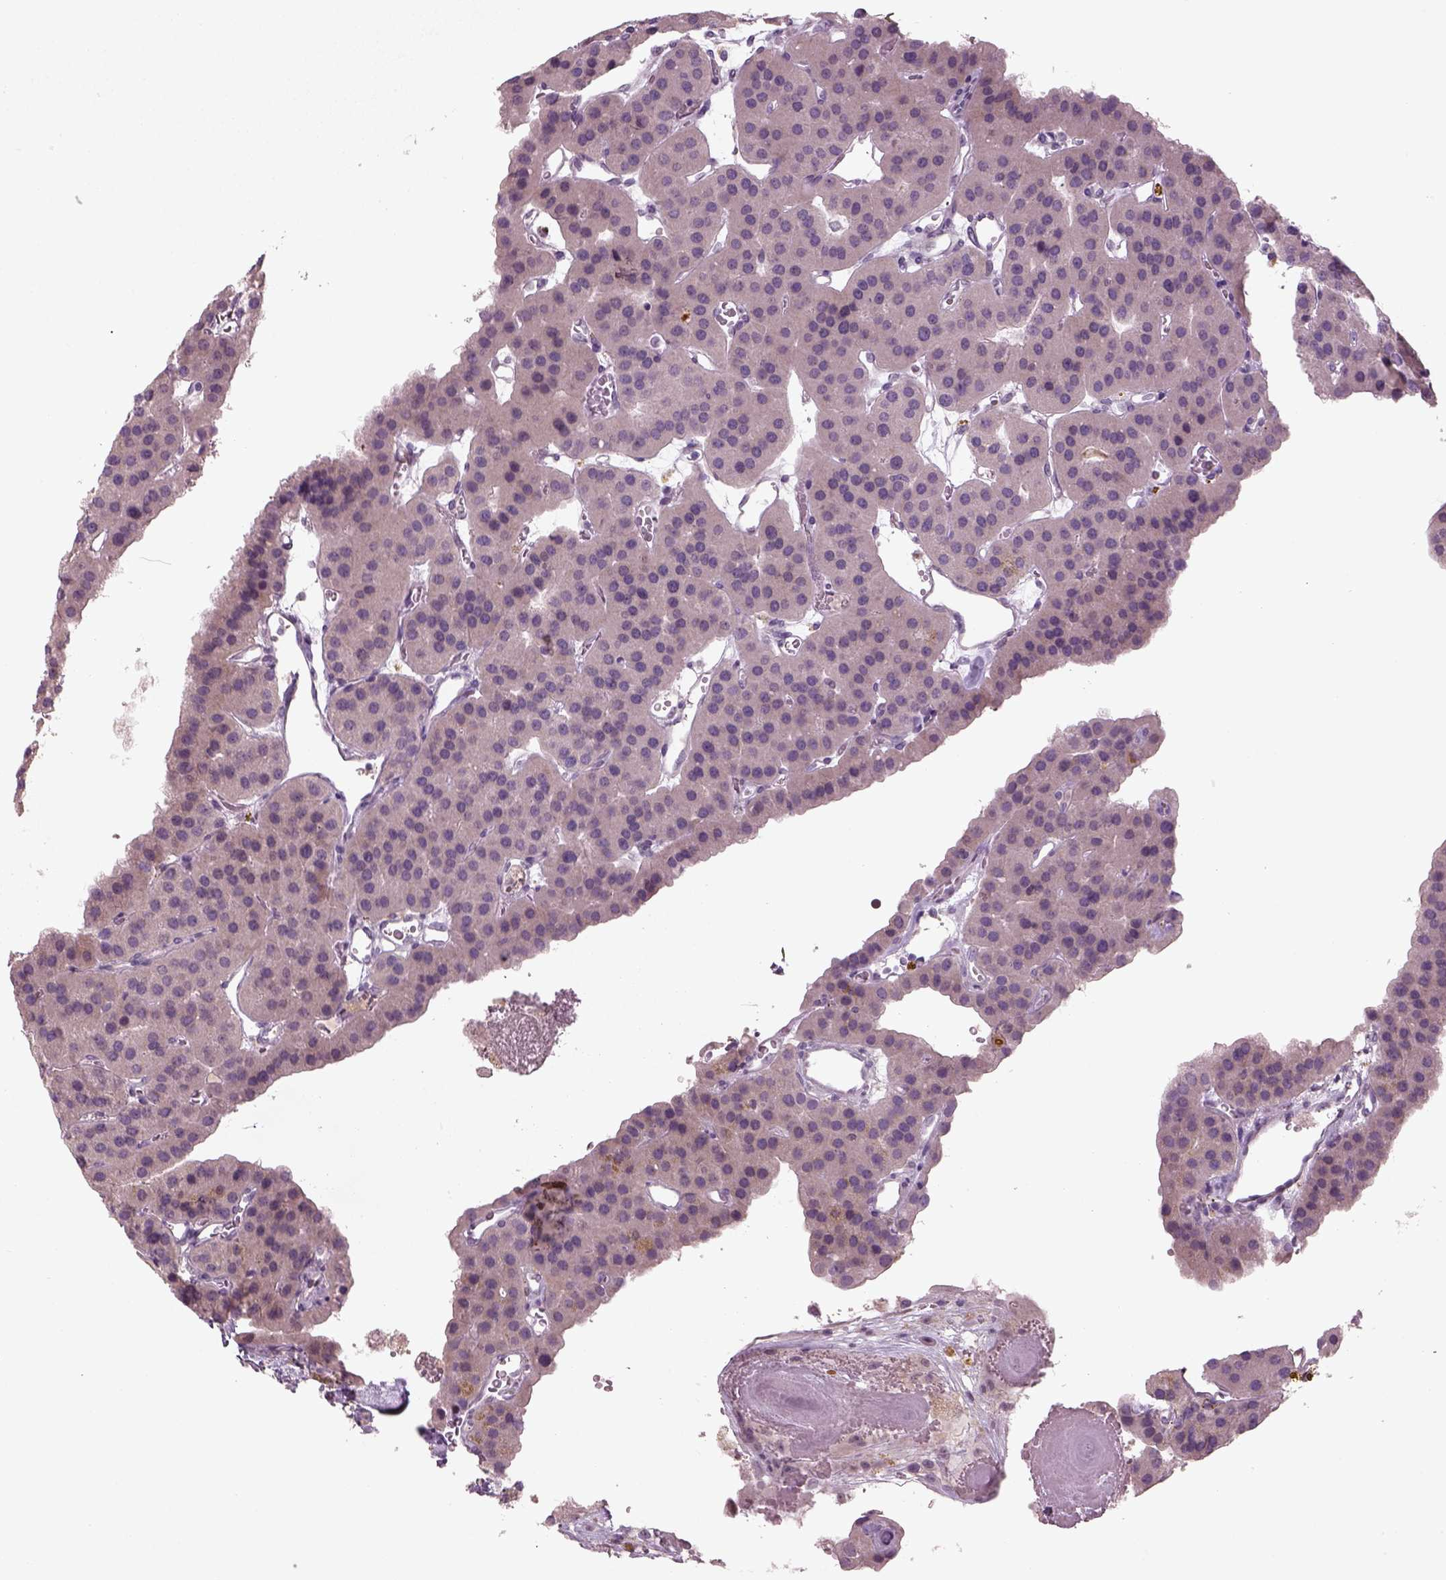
{"staining": {"intensity": "negative", "quantity": "none", "location": "none"}, "tissue": "parathyroid gland", "cell_type": "Glandular cells", "image_type": "normal", "snomed": [{"axis": "morphology", "description": "Normal tissue, NOS"}, {"axis": "morphology", "description": "Adenoma, NOS"}, {"axis": "topography", "description": "Parathyroid gland"}], "caption": "Unremarkable parathyroid gland was stained to show a protein in brown. There is no significant positivity in glandular cells.", "gene": "PENK", "patient": {"sex": "female", "age": 86}}